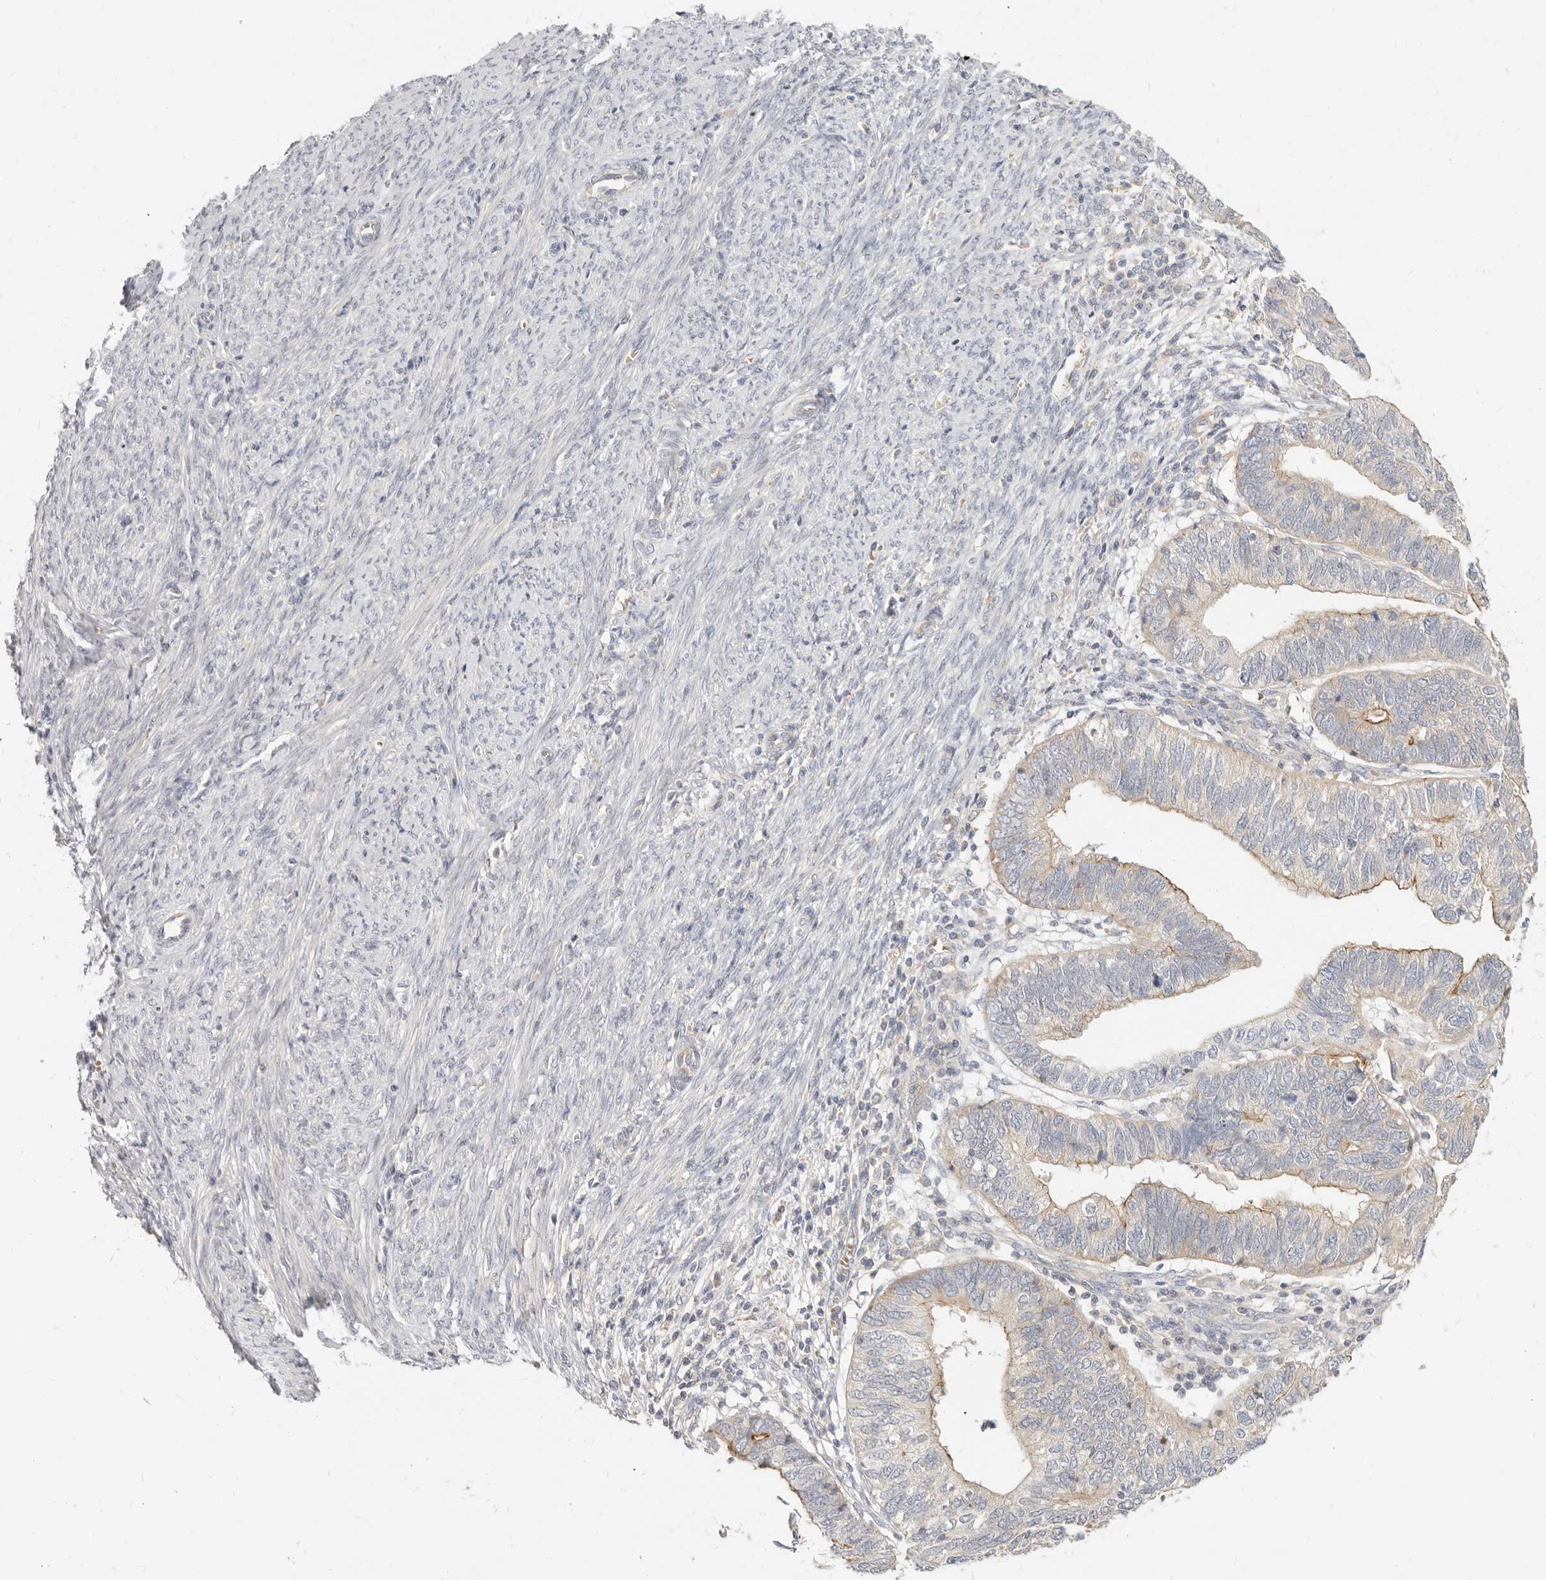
{"staining": {"intensity": "moderate", "quantity": "25%-75%", "location": "cytoplasmic/membranous"}, "tissue": "endometrial cancer", "cell_type": "Tumor cells", "image_type": "cancer", "snomed": [{"axis": "morphology", "description": "Adenocarcinoma, NOS"}, {"axis": "topography", "description": "Uterus"}], "caption": "About 25%-75% of tumor cells in human adenocarcinoma (endometrial) reveal moderate cytoplasmic/membranous protein positivity as visualized by brown immunohistochemical staining.", "gene": "LTB4R2", "patient": {"sex": "female", "age": 77}}